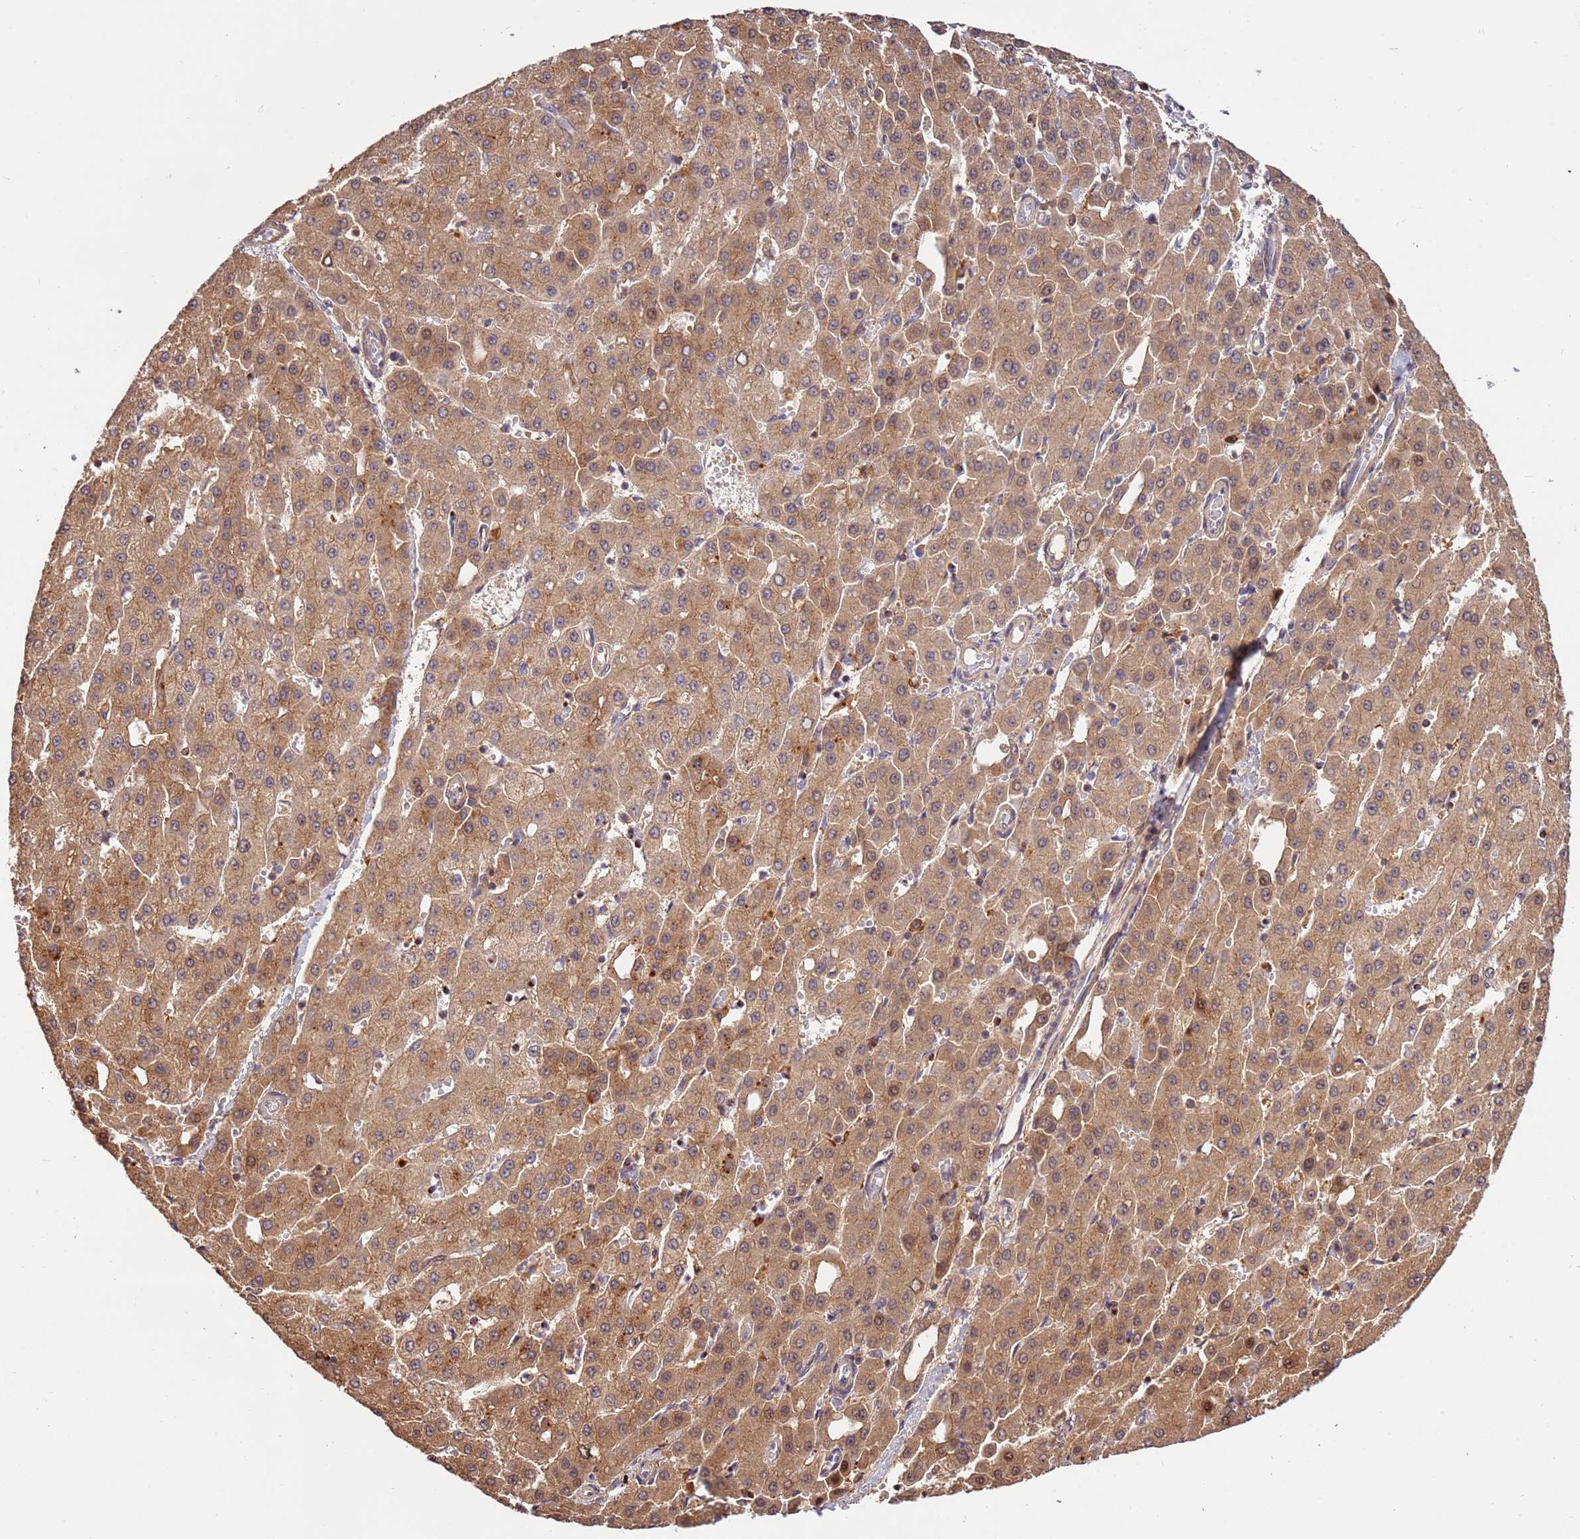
{"staining": {"intensity": "moderate", "quantity": ">75%", "location": "cytoplasmic/membranous,nuclear"}, "tissue": "liver cancer", "cell_type": "Tumor cells", "image_type": "cancer", "snomed": [{"axis": "morphology", "description": "Carcinoma, Hepatocellular, NOS"}, {"axis": "topography", "description": "Liver"}], "caption": "The micrograph reveals a brown stain indicating the presence of a protein in the cytoplasmic/membranous and nuclear of tumor cells in liver cancer. (Stains: DAB in brown, nuclei in blue, Microscopy: brightfield microscopy at high magnification).", "gene": "ZNF624", "patient": {"sex": "male", "age": 47}}